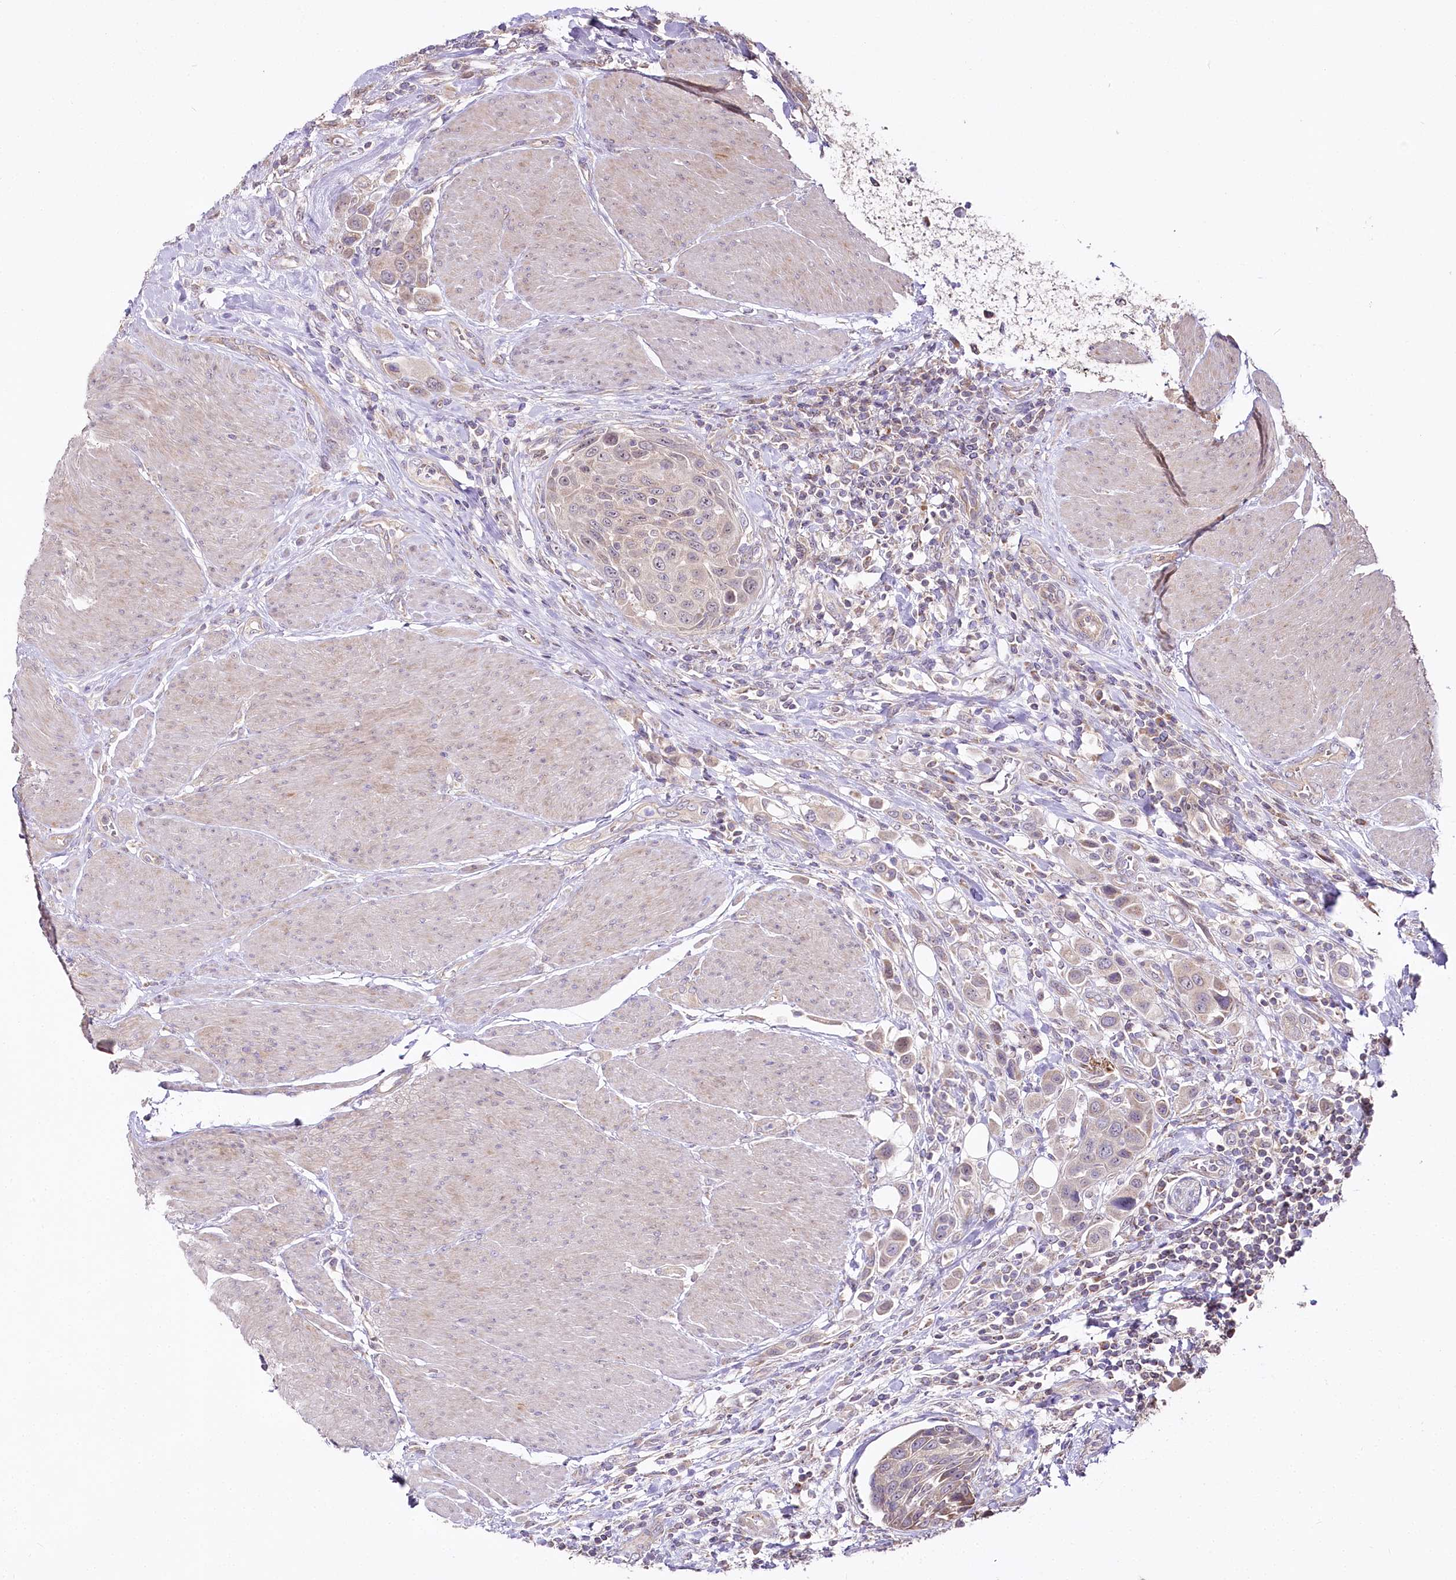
{"staining": {"intensity": "negative", "quantity": "none", "location": "none"}, "tissue": "urothelial cancer", "cell_type": "Tumor cells", "image_type": "cancer", "snomed": [{"axis": "morphology", "description": "Urothelial carcinoma, High grade"}, {"axis": "topography", "description": "Urinary bladder"}], "caption": "High-grade urothelial carcinoma stained for a protein using immunohistochemistry exhibits no staining tumor cells.", "gene": "ZNF226", "patient": {"sex": "male", "age": 50}}